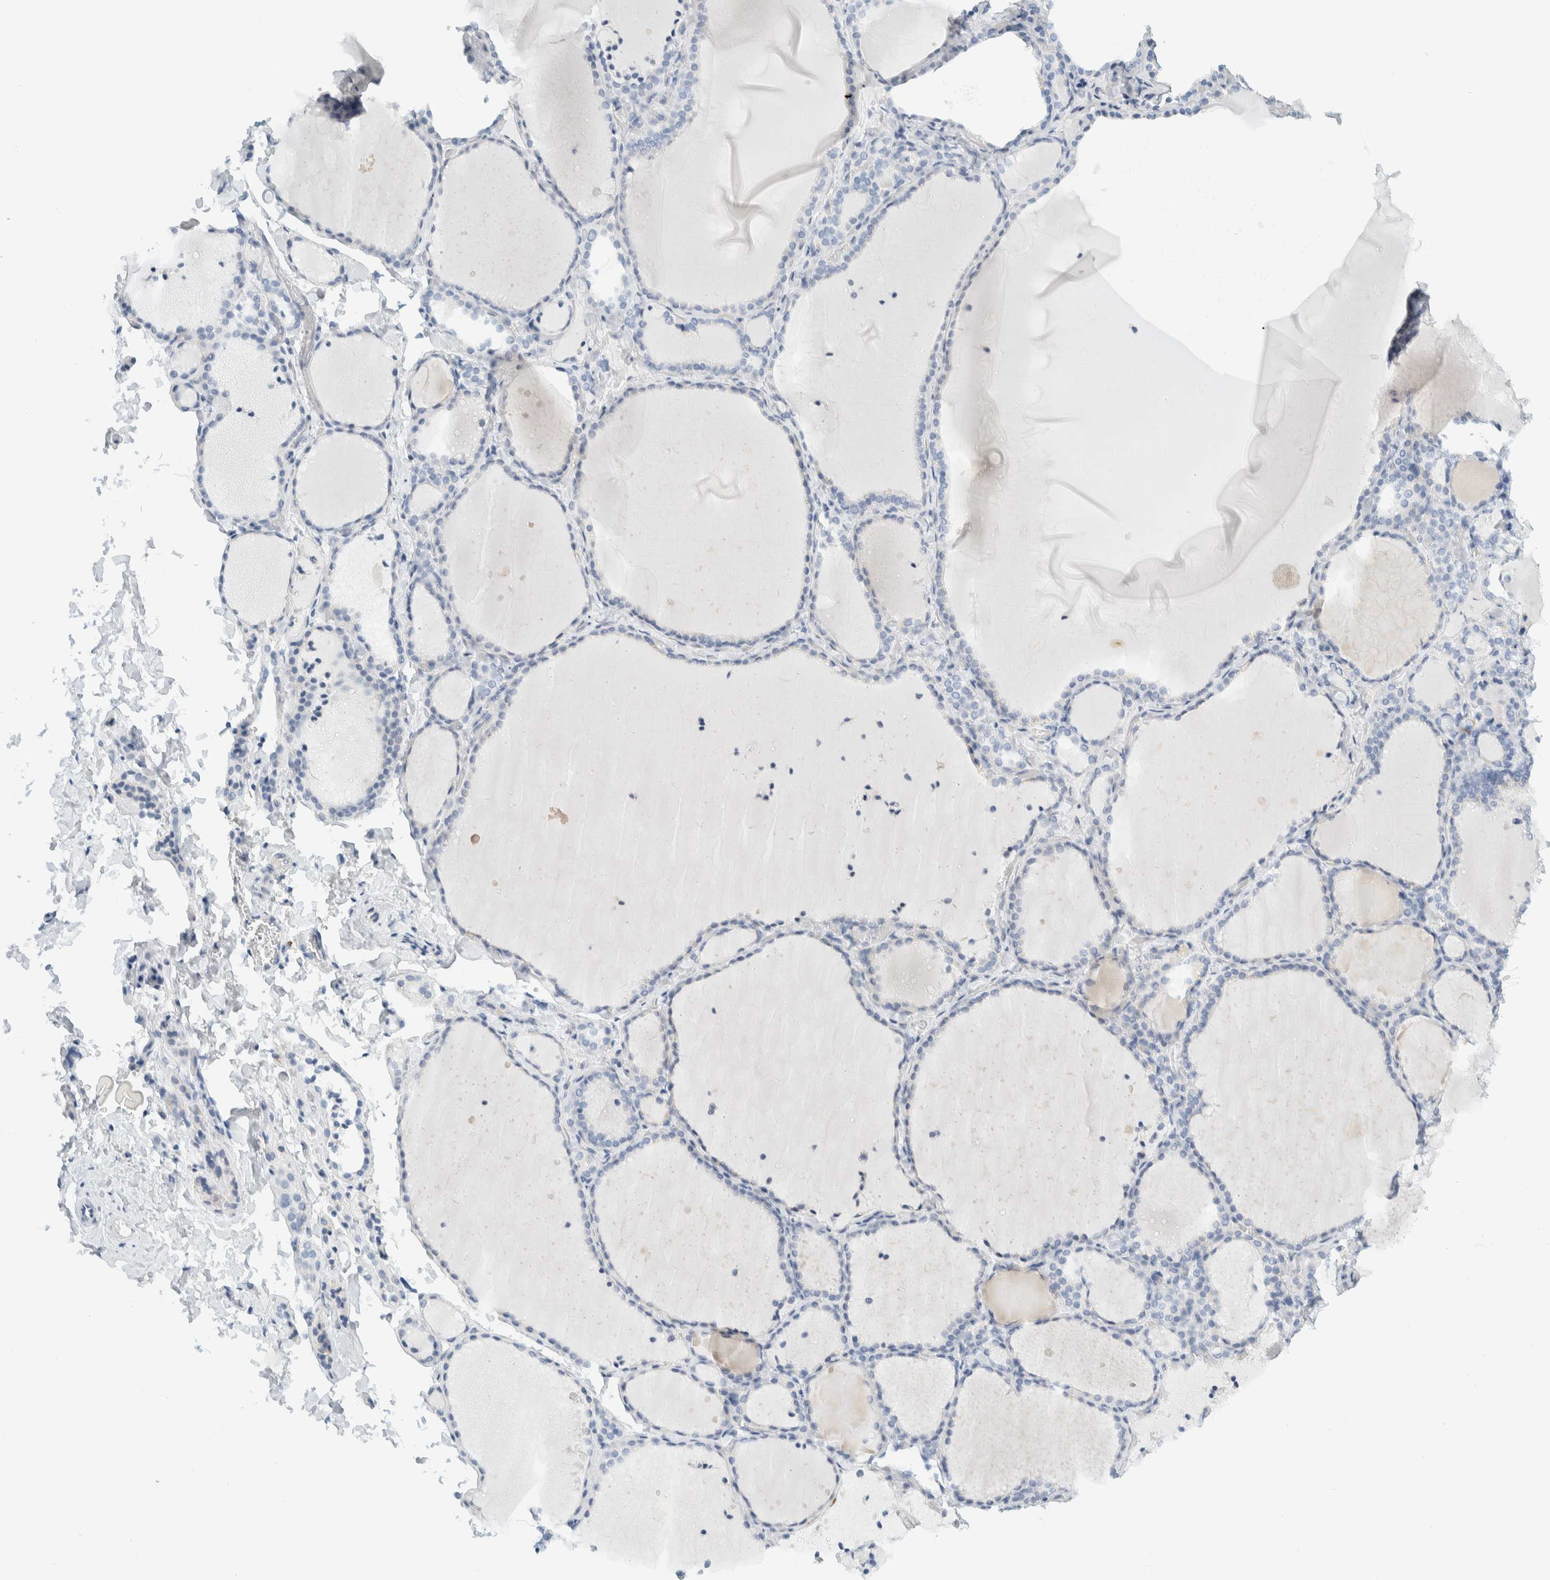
{"staining": {"intensity": "negative", "quantity": "none", "location": "none"}, "tissue": "thyroid gland", "cell_type": "Glandular cells", "image_type": "normal", "snomed": [{"axis": "morphology", "description": "Normal tissue, NOS"}, {"axis": "topography", "description": "Thyroid gland"}], "caption": "Glandular cells are negative for brown protein staining in benign thyroid gland. (DAB (3,3'-diaminobenzidine) immunohistochemistry (IHC) with hematoxylin counter stain).", "gene": "ARHGAP27", "patient": {"sex": "female", "age": 22}}